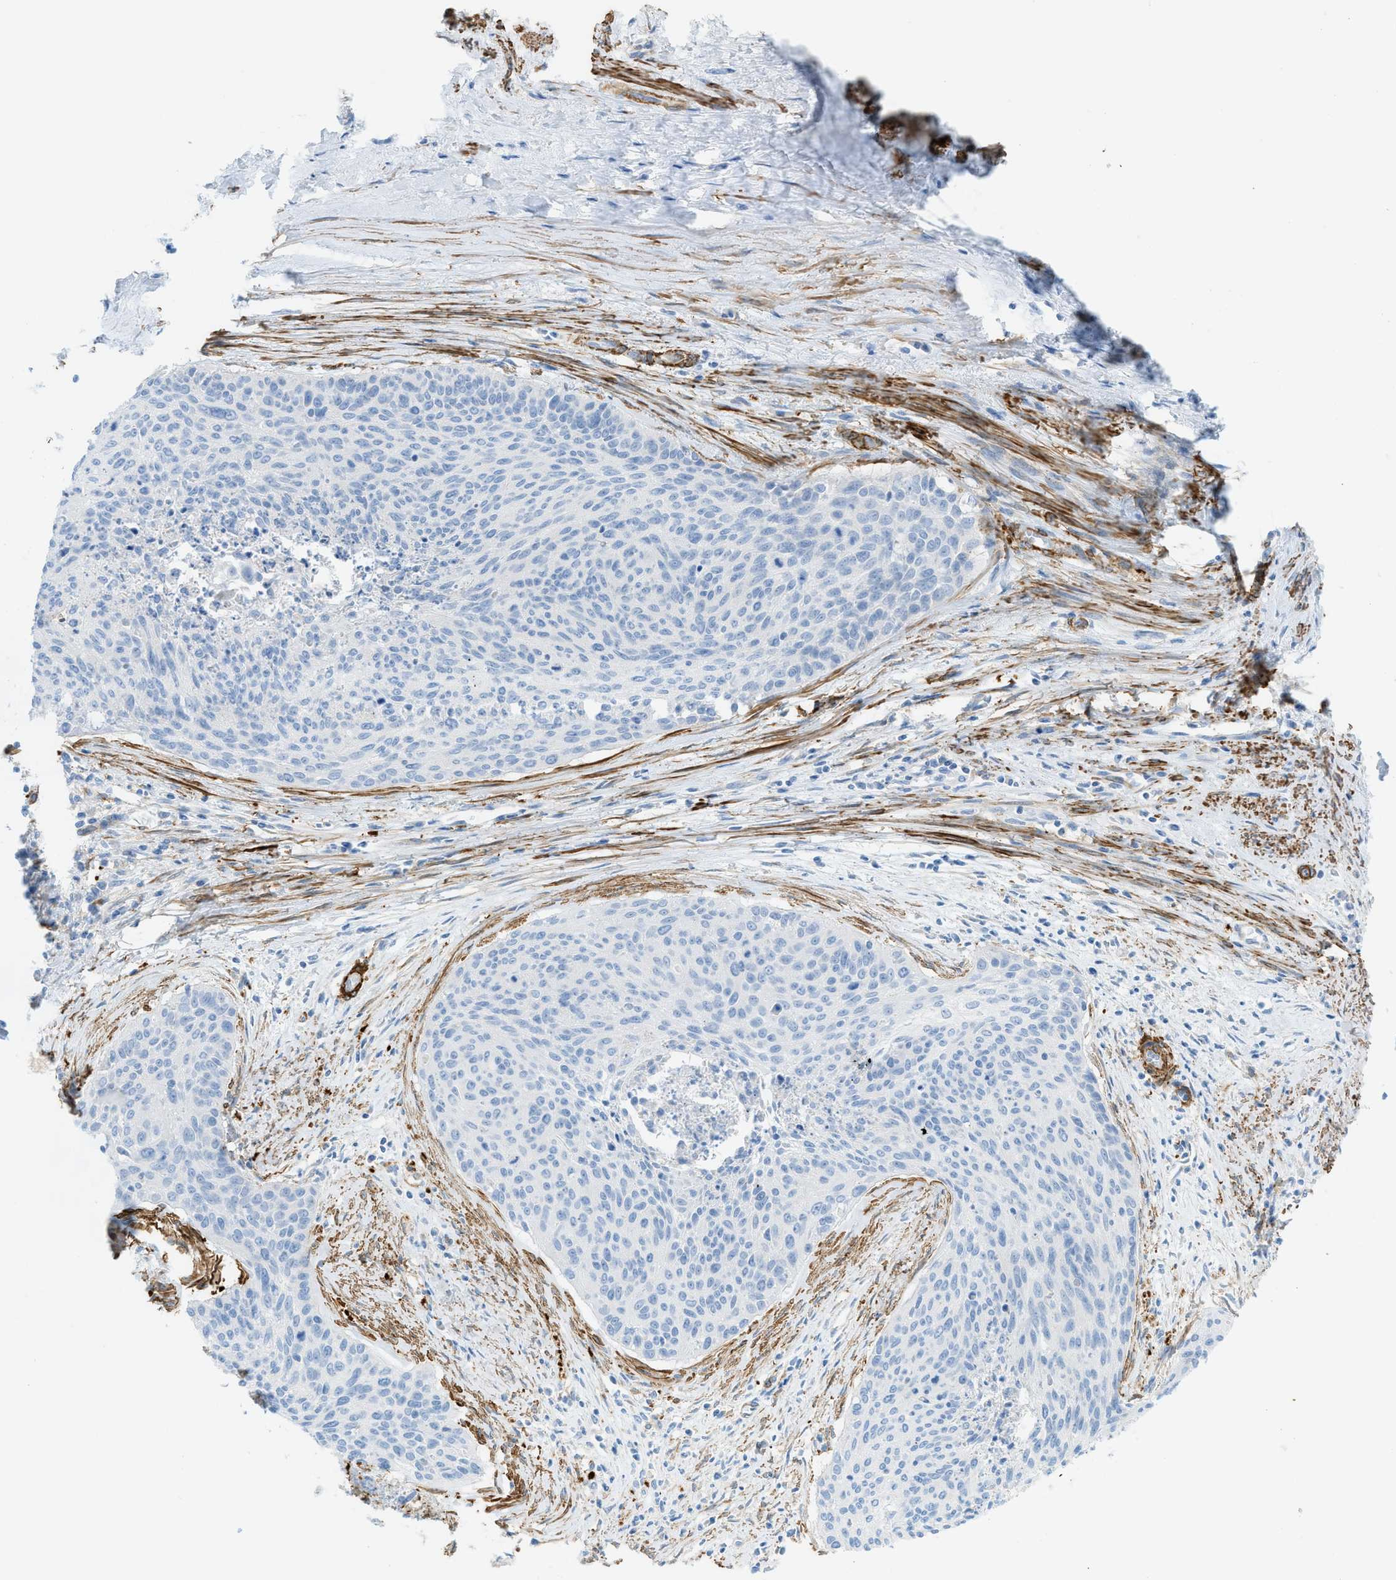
{"staining": {"intensity": "negative", "quantity": "none", "location": "none"}, "tissue": "cervical cancer", "cell_type": "Tumor cells", "image_type": "cancer", "snomed": [{"axis": "morphology", "description": "Squamous cell carcinoma, NOS"}, {"axis": "topography", "description": "Cervix"}], "caption": "This photomicrograph is of cervical cancer stained with immunohistochemistry to label a protein in brown with the nuclei are counter-stained blue. There is no staining in tumor cells.", "gene": "MYH11", "patient": {"sex": "female", "age": 55}}